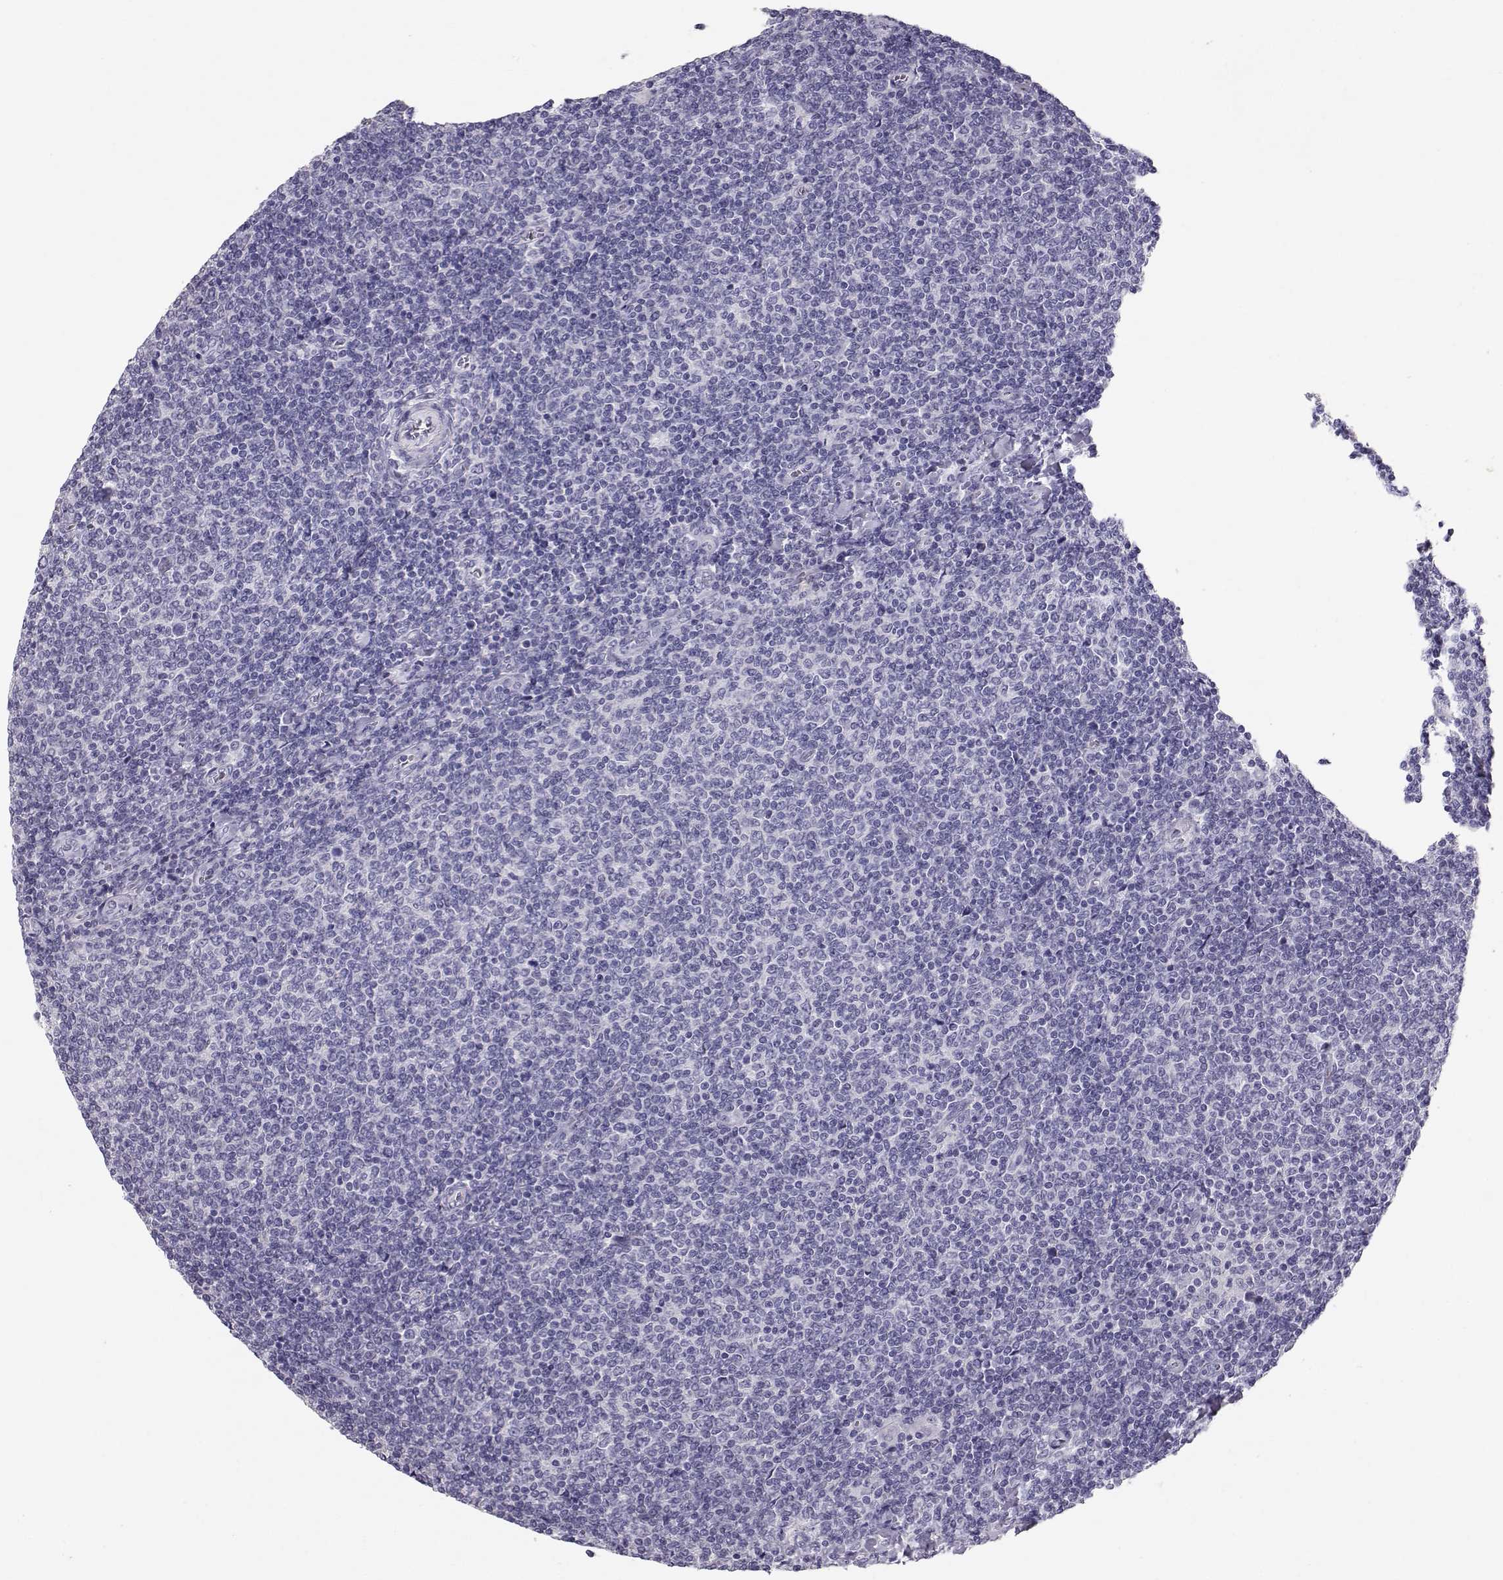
{"staining": {"intensity": "negative", "quantity": "none", "location": "none"}, "tissue": "lymphoma", "cell_type": "Tumor cells", "image_type": "cancer", "snomed": [{"axis": "morphology", "description": "Malignant lymphoma, non-Hodgkin's type, Low grade"}, {"axis": "topography", "description": "Lymph node"}], "caption": "This micrograph is of low-grade malignant lymphoma, non-Hodgkin's type stained with IHC to label a protein in brown with the nuclei are counter-stained blue. There is no expression in tumor cells.", "gene": "RD3", "patient": {"sex": "male", "age": 52}}